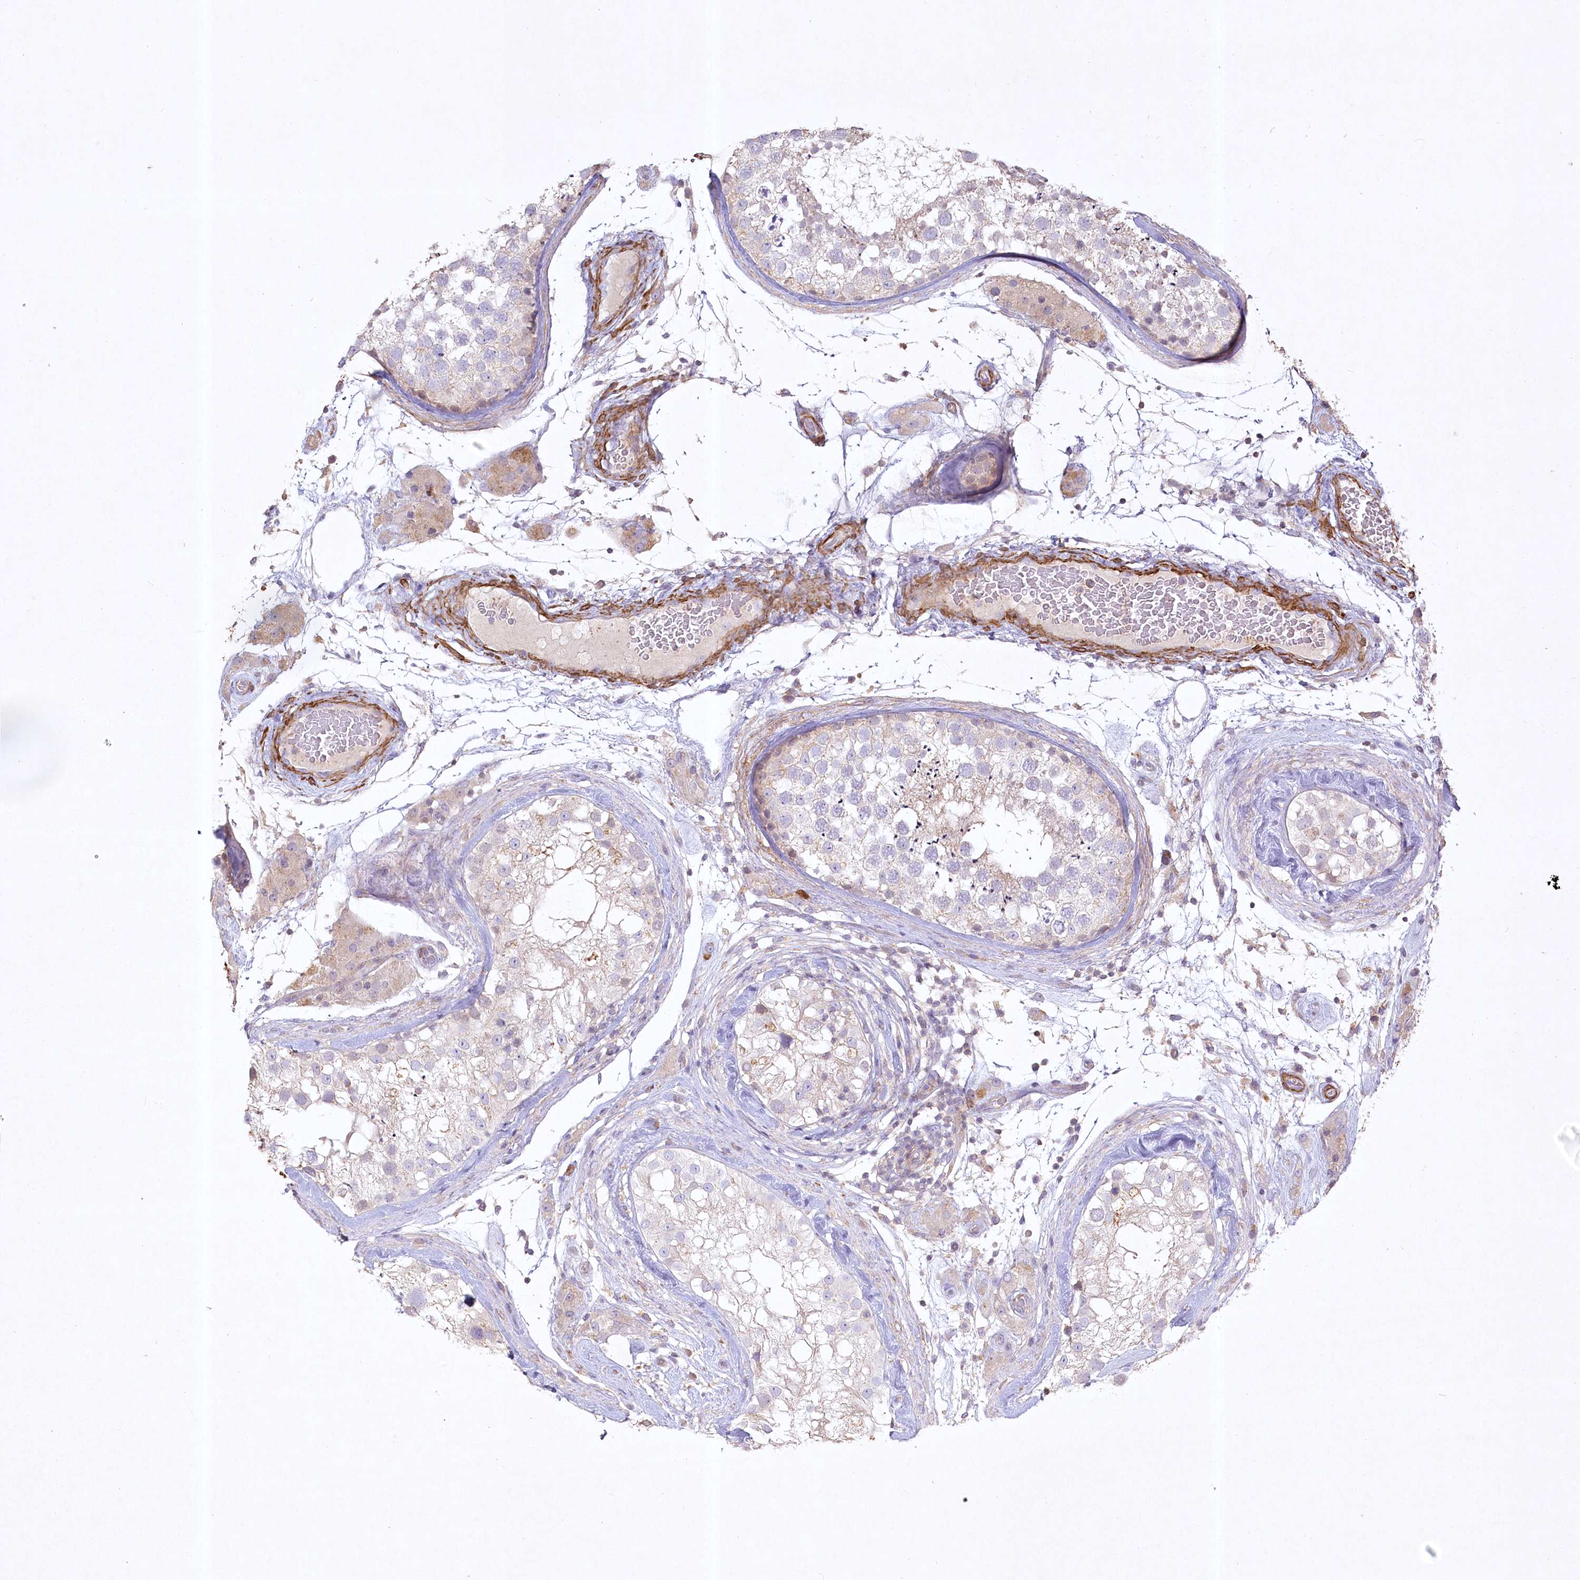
{"staining": {"intensity": "moderate", "quantity": "<25%", "location": "cytoplasmic/membranous"}, "tissue": "testis", "cell_type": "Cells in seminiferous ducts", "image_type": "normal", "snomed": [{"axis": "morphology", "description": "Normal tissue, NOS"}, {"axis": "topography", "description": "Testis"}], "caption": "Immunohistochemical staining of normal testis demonstrates <25% levels of moderate cytoplasmic/membranous protein expression in approximately <25% of cells in seminiferous ducts.", "gene": "INPP4B", "patient": {"sex": "male", "age": 46}}